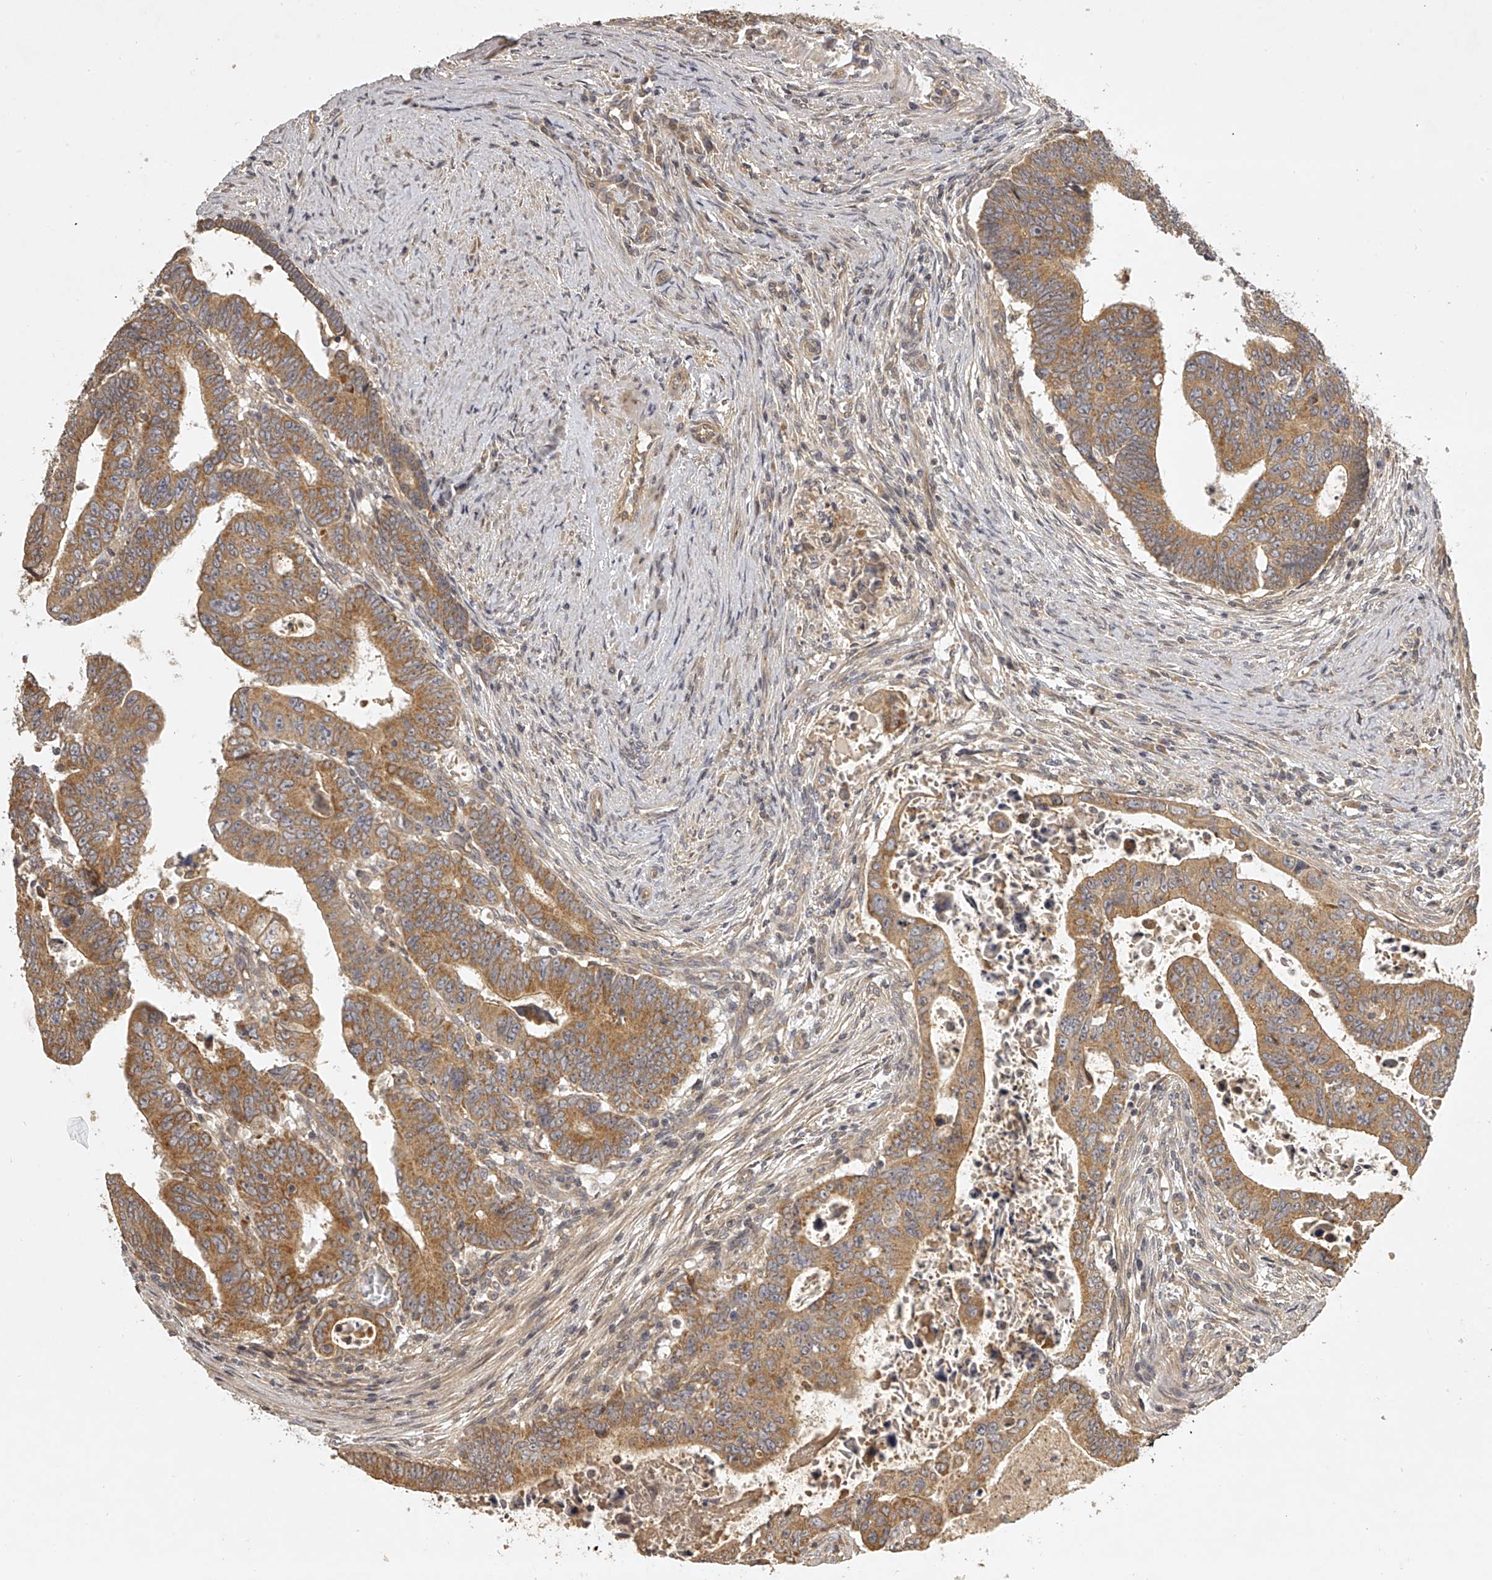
{"staining": {"intensity": "moderate", "quantity": ">75%", "location": "cytoplasmic/membranous"}, "tissue": "colorectal cancer", "cell_type": "Tumor cells", "image_type": "cancer", "snomed": [{"axis": "morphology", "description": "Normal tissue, NOS"}, {"axis": "morphology", "description": "Adenocarcinoma, NOS"}, {"axis": "topography", "description": "Rectum"}], "caption": "A brown stain labels moderate cytoplasmic/membranous expression of a protein in human colorectal cancer (adenocarcinoma) tumor cells.", "gene": "NFS1", "patient": {"sex": "female", "age": 65}}